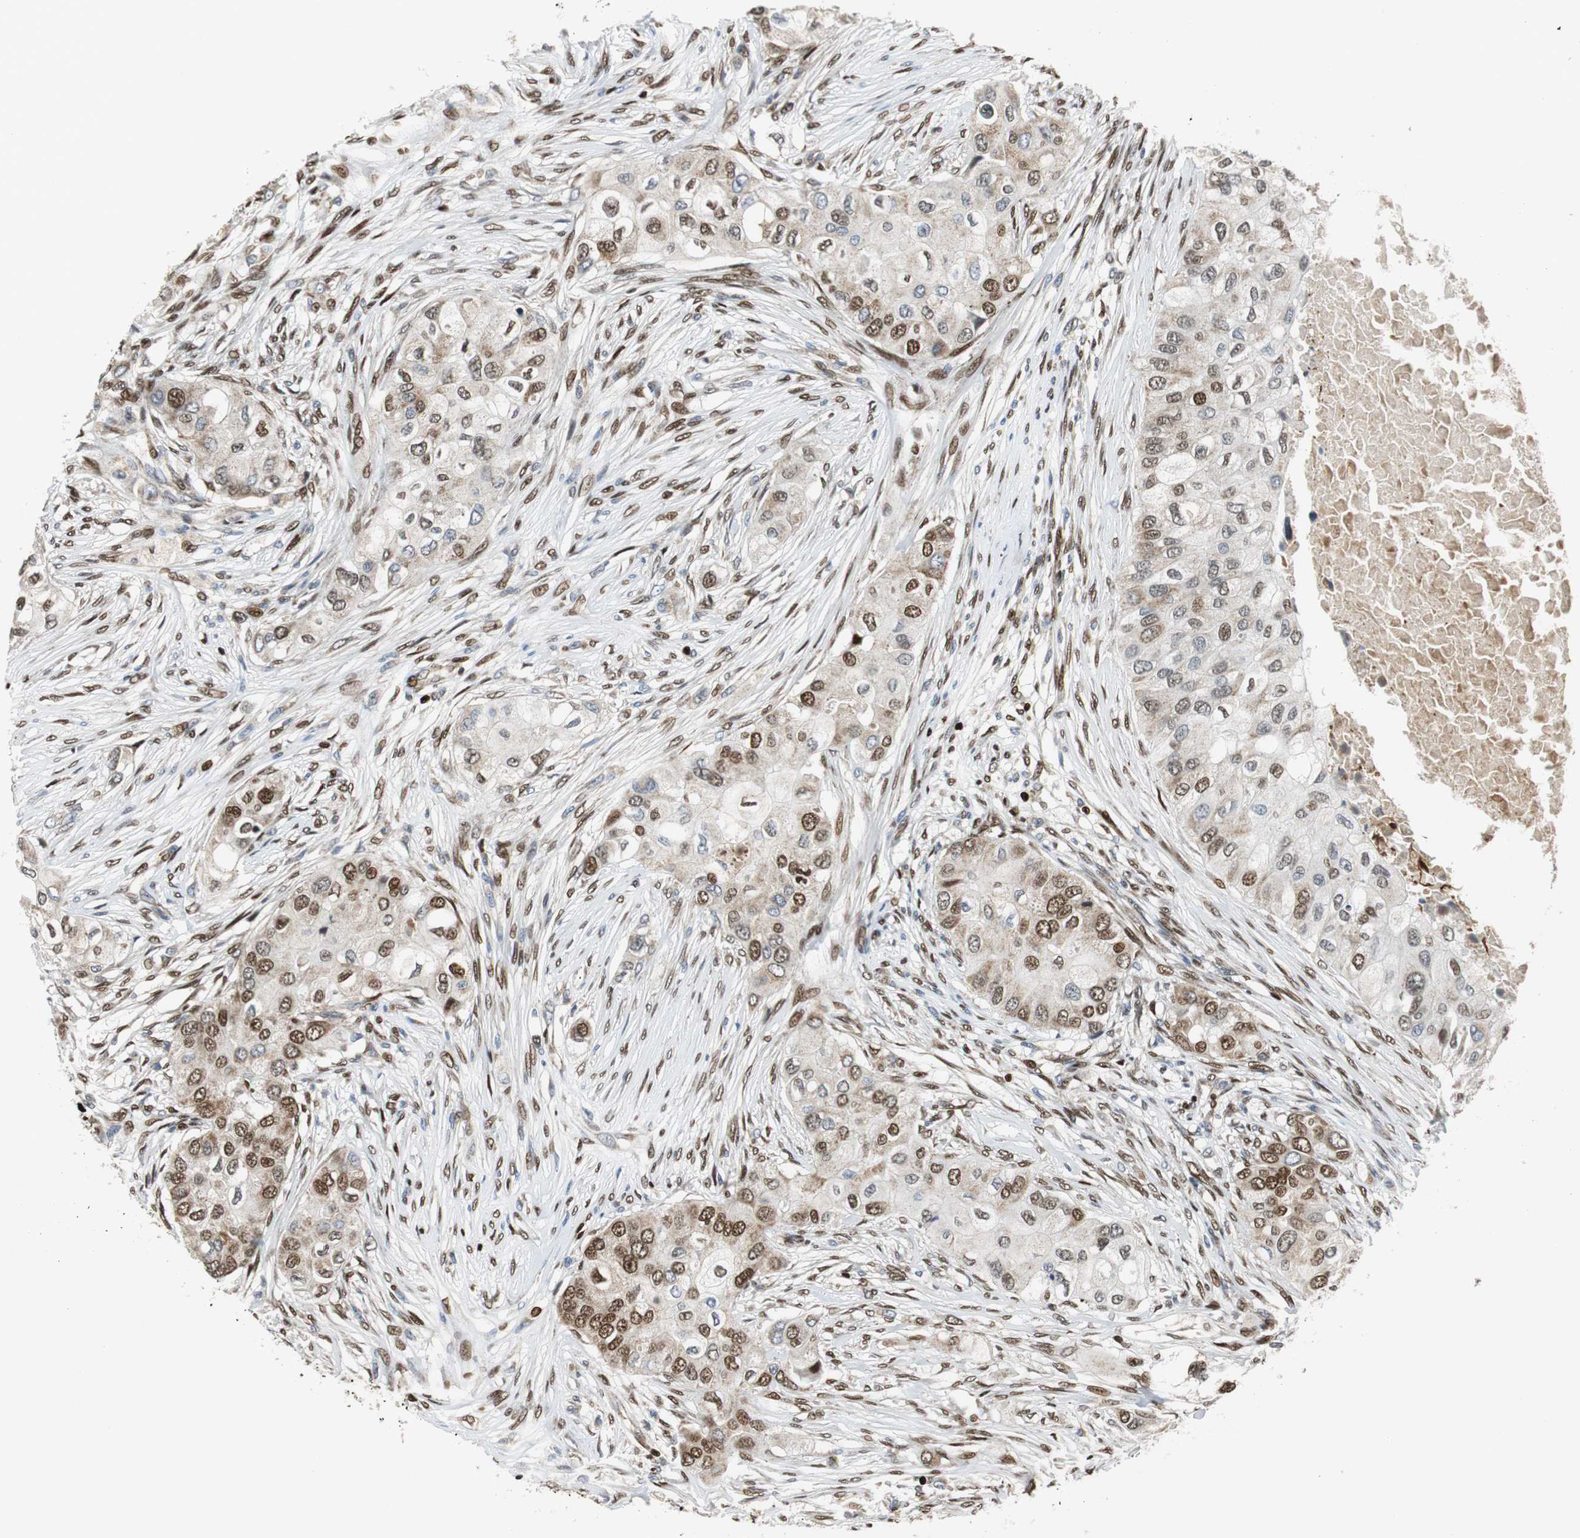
{"staining": {"intensity": "weak", "quantity": "25%-75%", "location": "nuclear"}, "tissue": "breast cancer", "cell_type": "Tumor cells", "image_type": "cancer", "snomed": [{"axis": "morphology", "description": "Normal tissue, NOS"}, {"axis": "morphology", "description": "Duct carcinoma"}, {"axis": "topography", "description": "Breast"}], "caption": "Immunohistochemical staining of human breast intraductal carcinoma exhibits weak nuclear protein staining in approximately 25%-75% of tumor cells.", "gene": "HDAC1", "patient": {"sex": "female", "age": 49}}